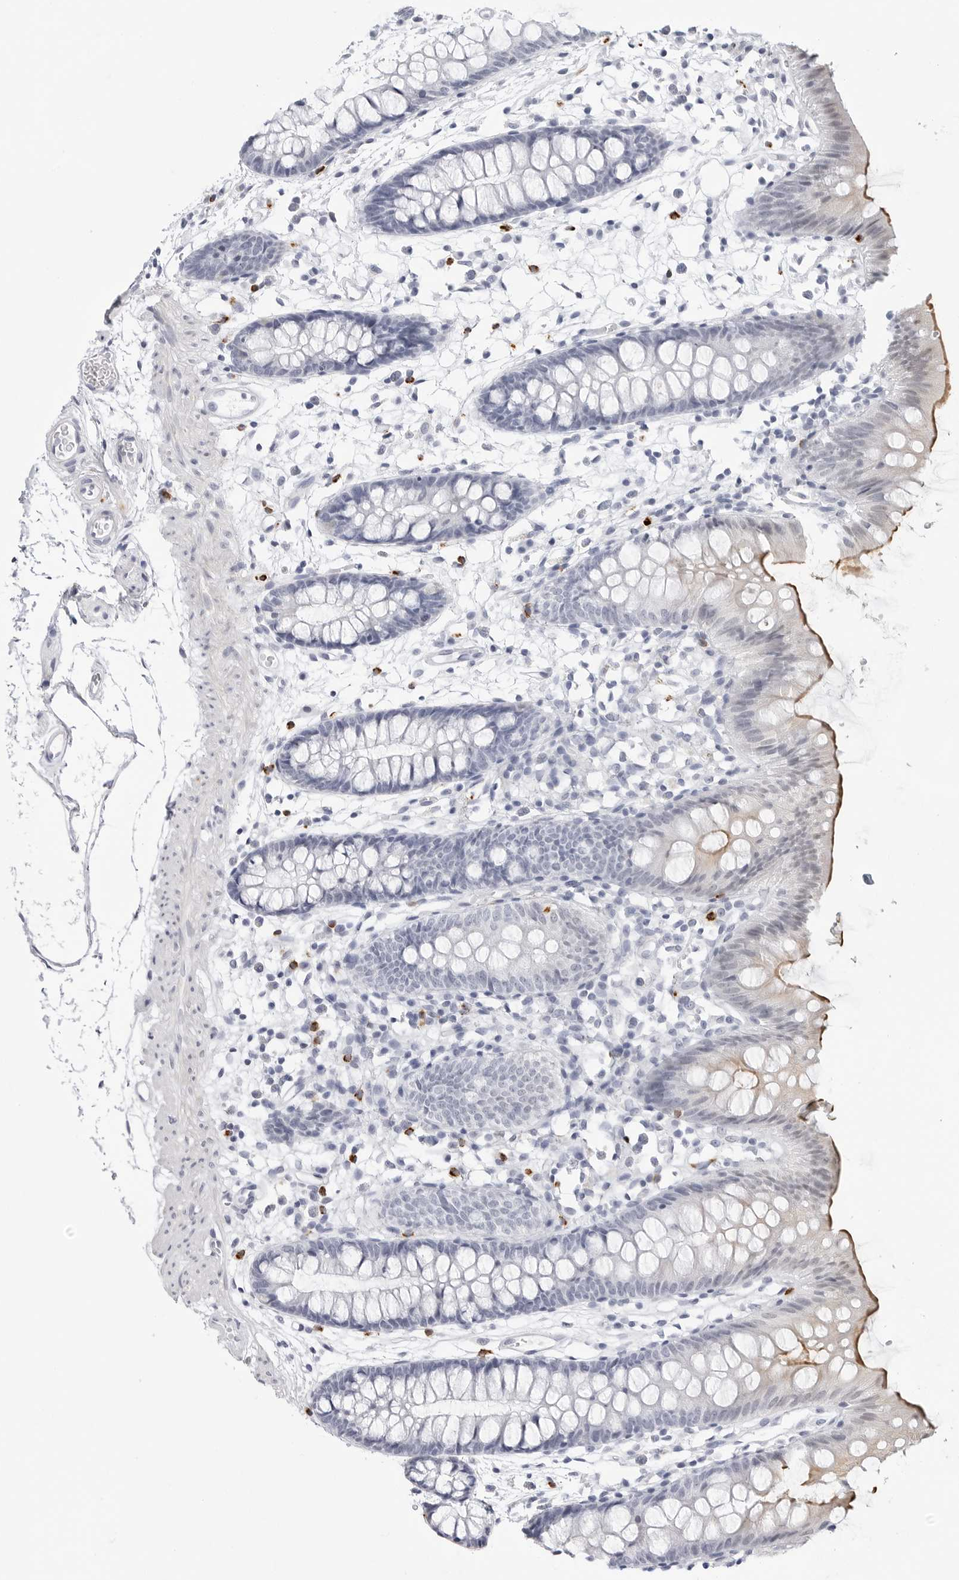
{"staining": {"intensity": "negative", "quantity": "none", "location": "none"}, "tissue": "colon", "cell_type": "Endothelial cells", "image_type": "normal", "snomed": [{"axis": "morphology", "description": "Normal tissue, NOS"}, {"axis": "topography", "description": "Colon"}], "caption": "DAB immunohistochemical staining of normal colon exhibits no significant staining in endothelial cells.", "gene": "HSPB7", "patient": {"sex": "male", "age": 56}}